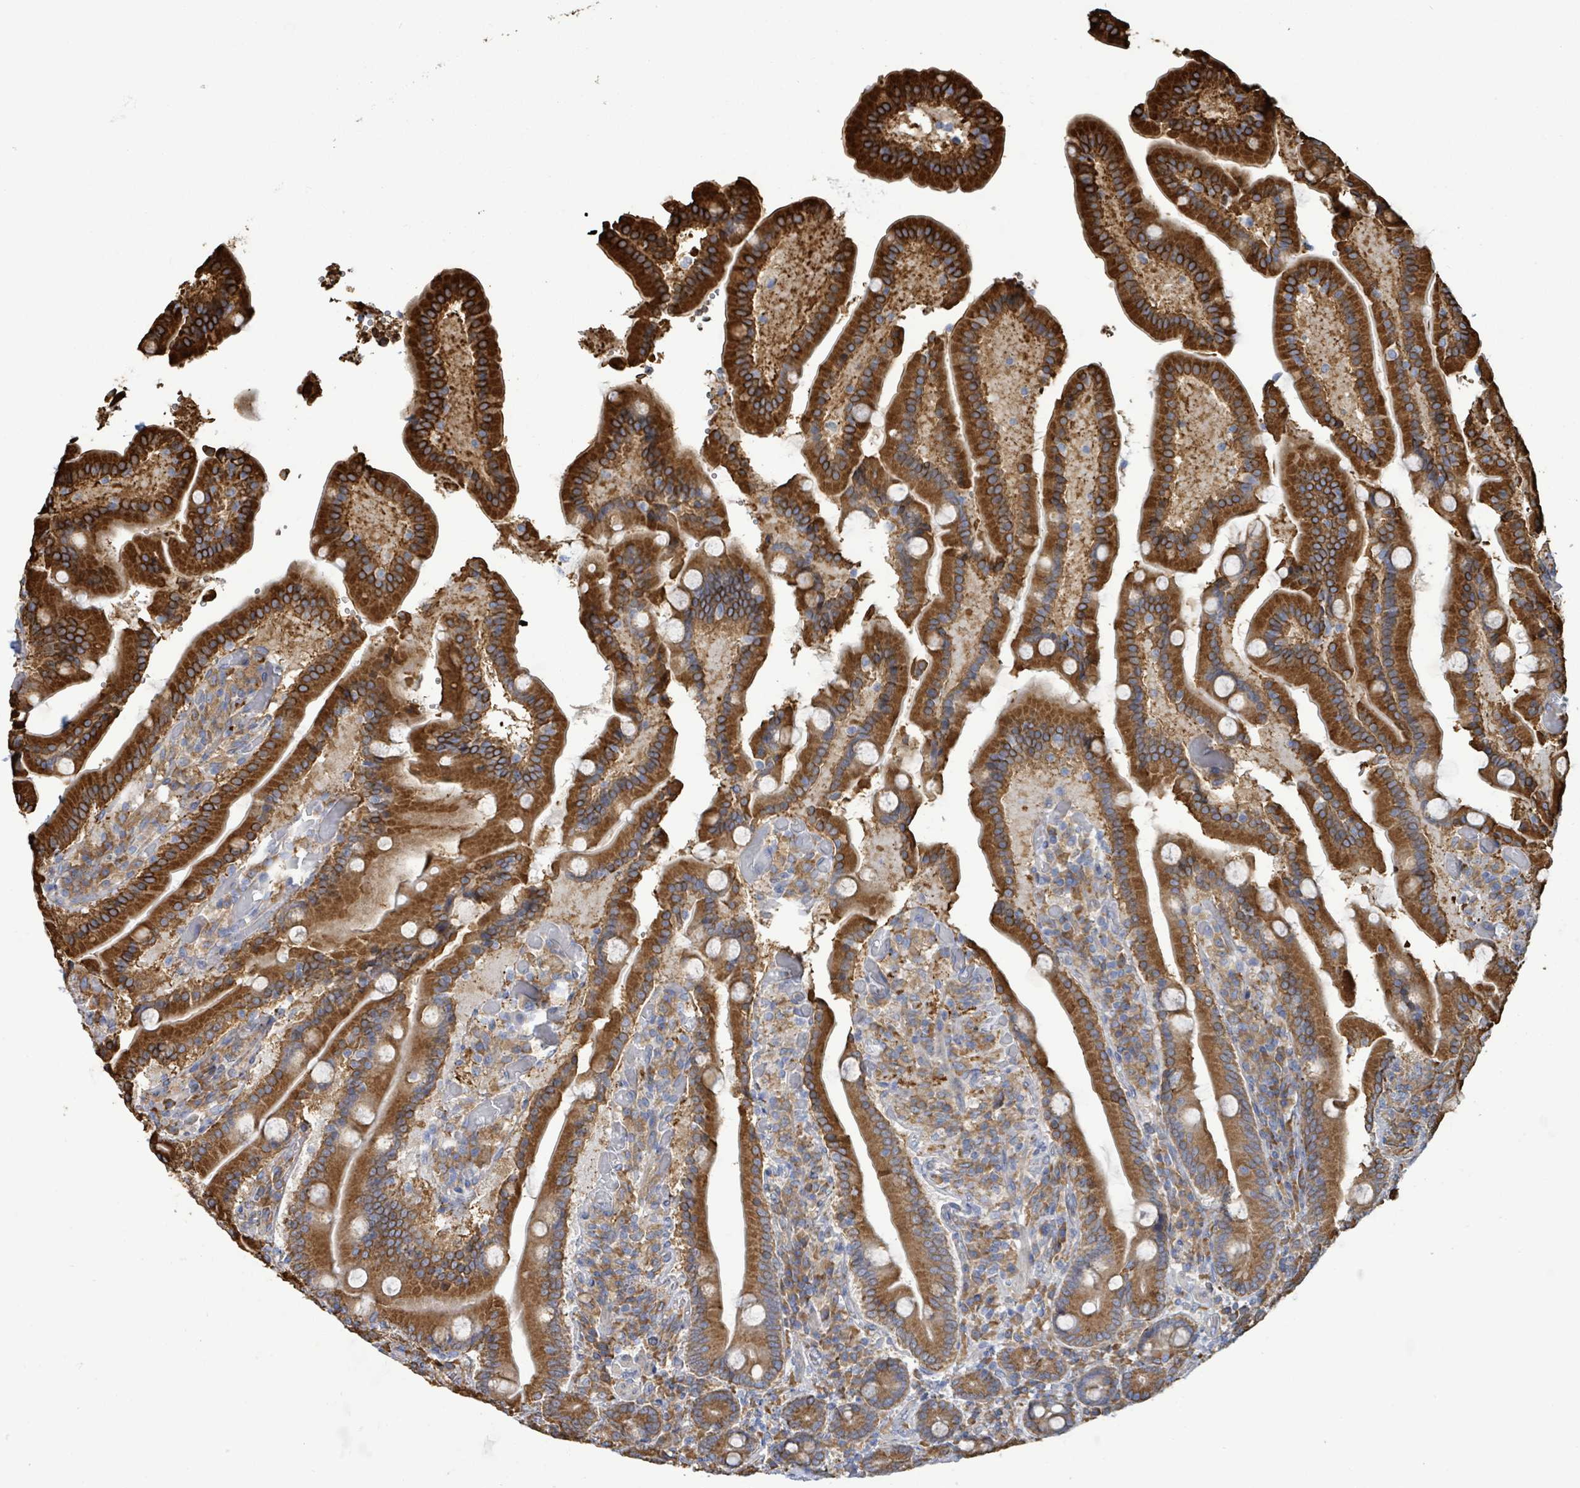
{"staining": {"intensity": "strong", "quantity": ">75%", "location": "cytoplasmic/membranous"}, "tissue": "duodenum", "cell_type": "Glandular cells", "image_type": "normal", "snomed": [{"axis": "morphology", "description": "Normal tissue, NOS"}, {"axis": "topography", "description": "Duodenum"}], "caption": "Immunohistochemistry (IHC) staining of benign duodenum, which displays high levels of strong cytoplasmic/membranous positivity in approximately >75% of glandular cells indicating strong cytoplasmic/membranous protein staining. The staining was performed using DAB (brown) for protein detection and nuclei were counterstained in hematoxylin (blue).", "gene": "RFPL4AL1", "patient": {"sex": "female", "age": 62}}